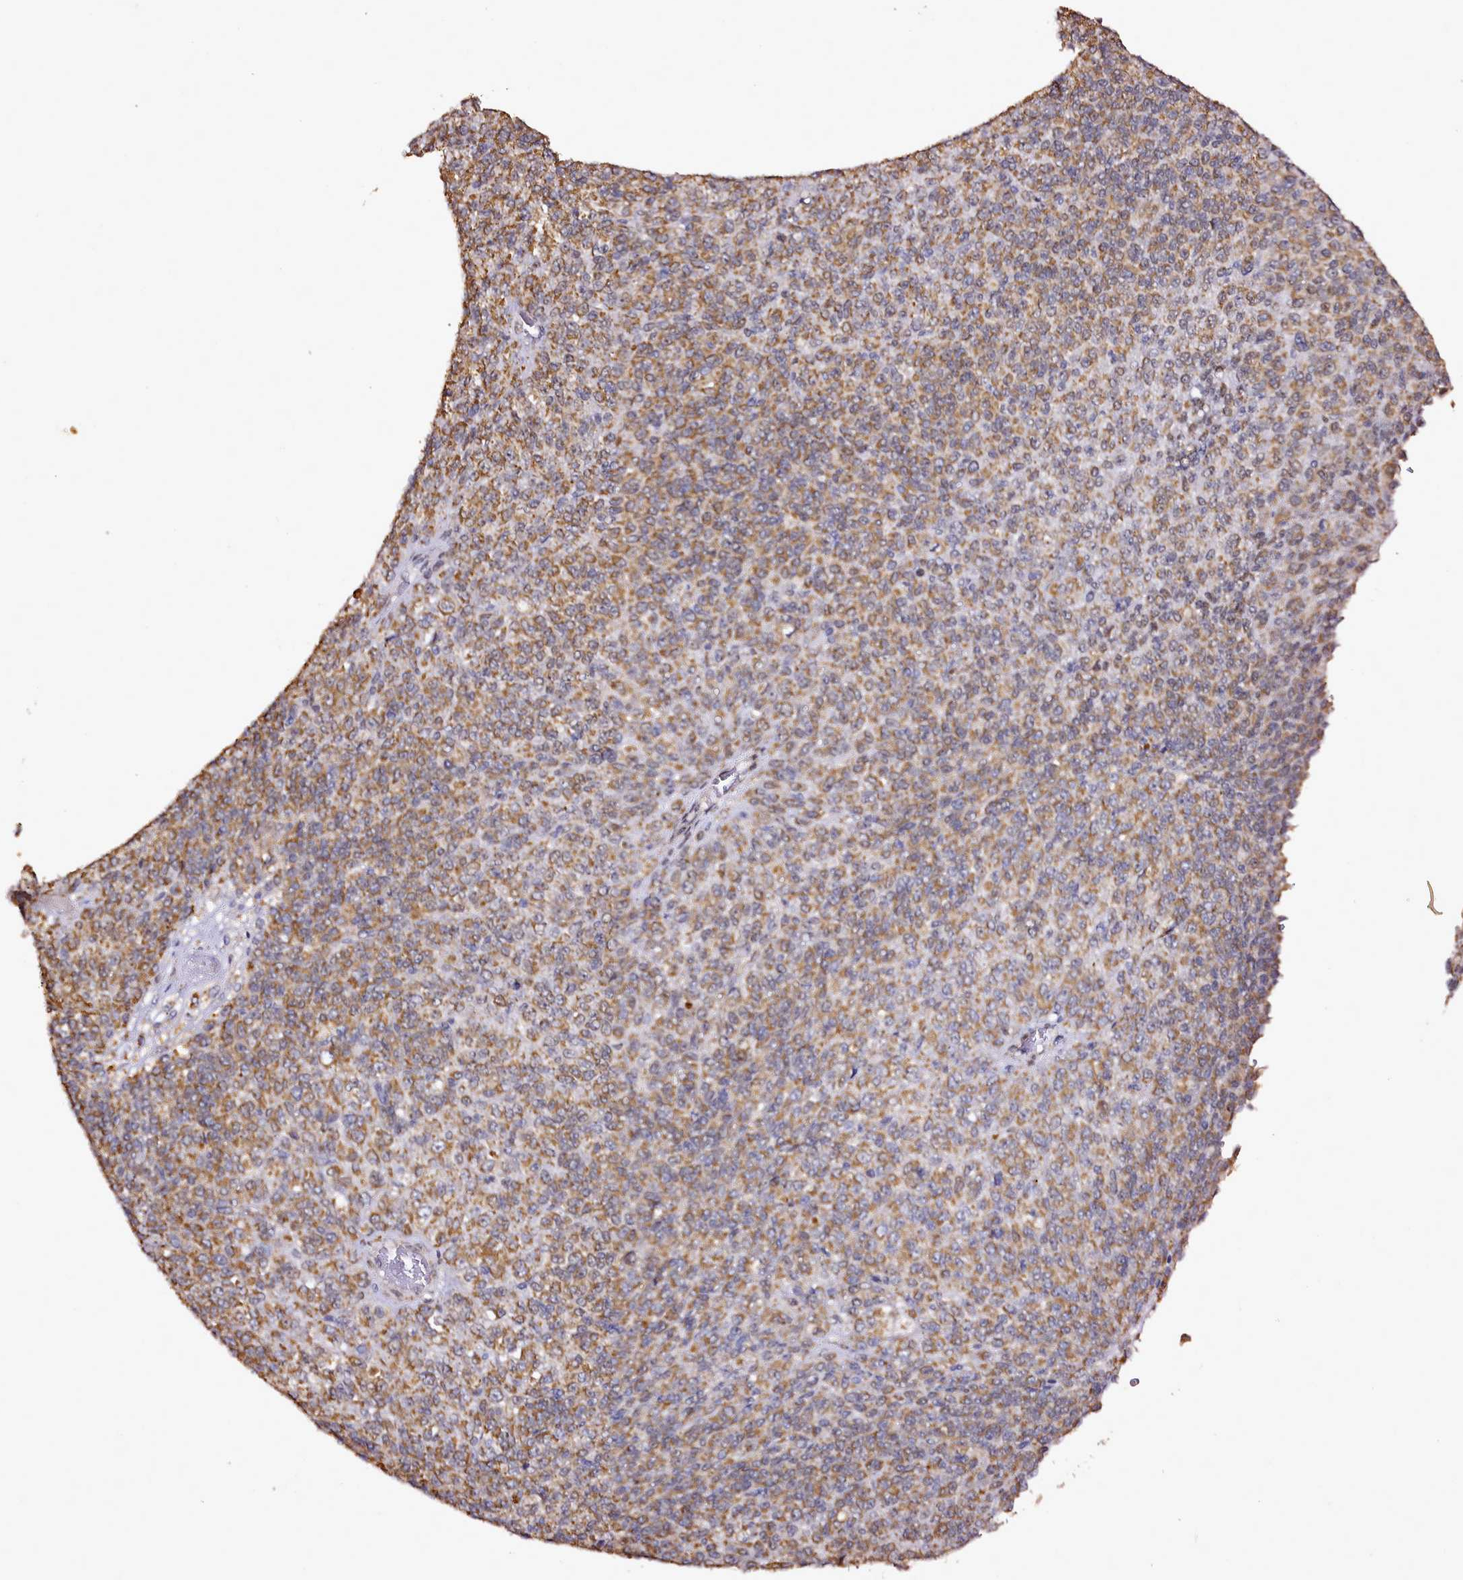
{"staining": {"intensity": "moderate", "quantity": ">75%", "location": "cytoplasmic/membranous"}, "tissue": "melanoma", "cell_type": "Tumor cells", "image_type": "cancer", "snomed": [{"axis": "morphology", "description": "Malignant melanoma, Metastatic site"}, {"axis": "topography", "description": "Brain"}], "caption": "The immunohistochemical stain labels moderate cytoplasmic/membranous staining in tumor cells of malignant melanoma (metastatic site) tissue.", "gene": "EDIL3", "patient": {"sex": "female", "age": 56}}